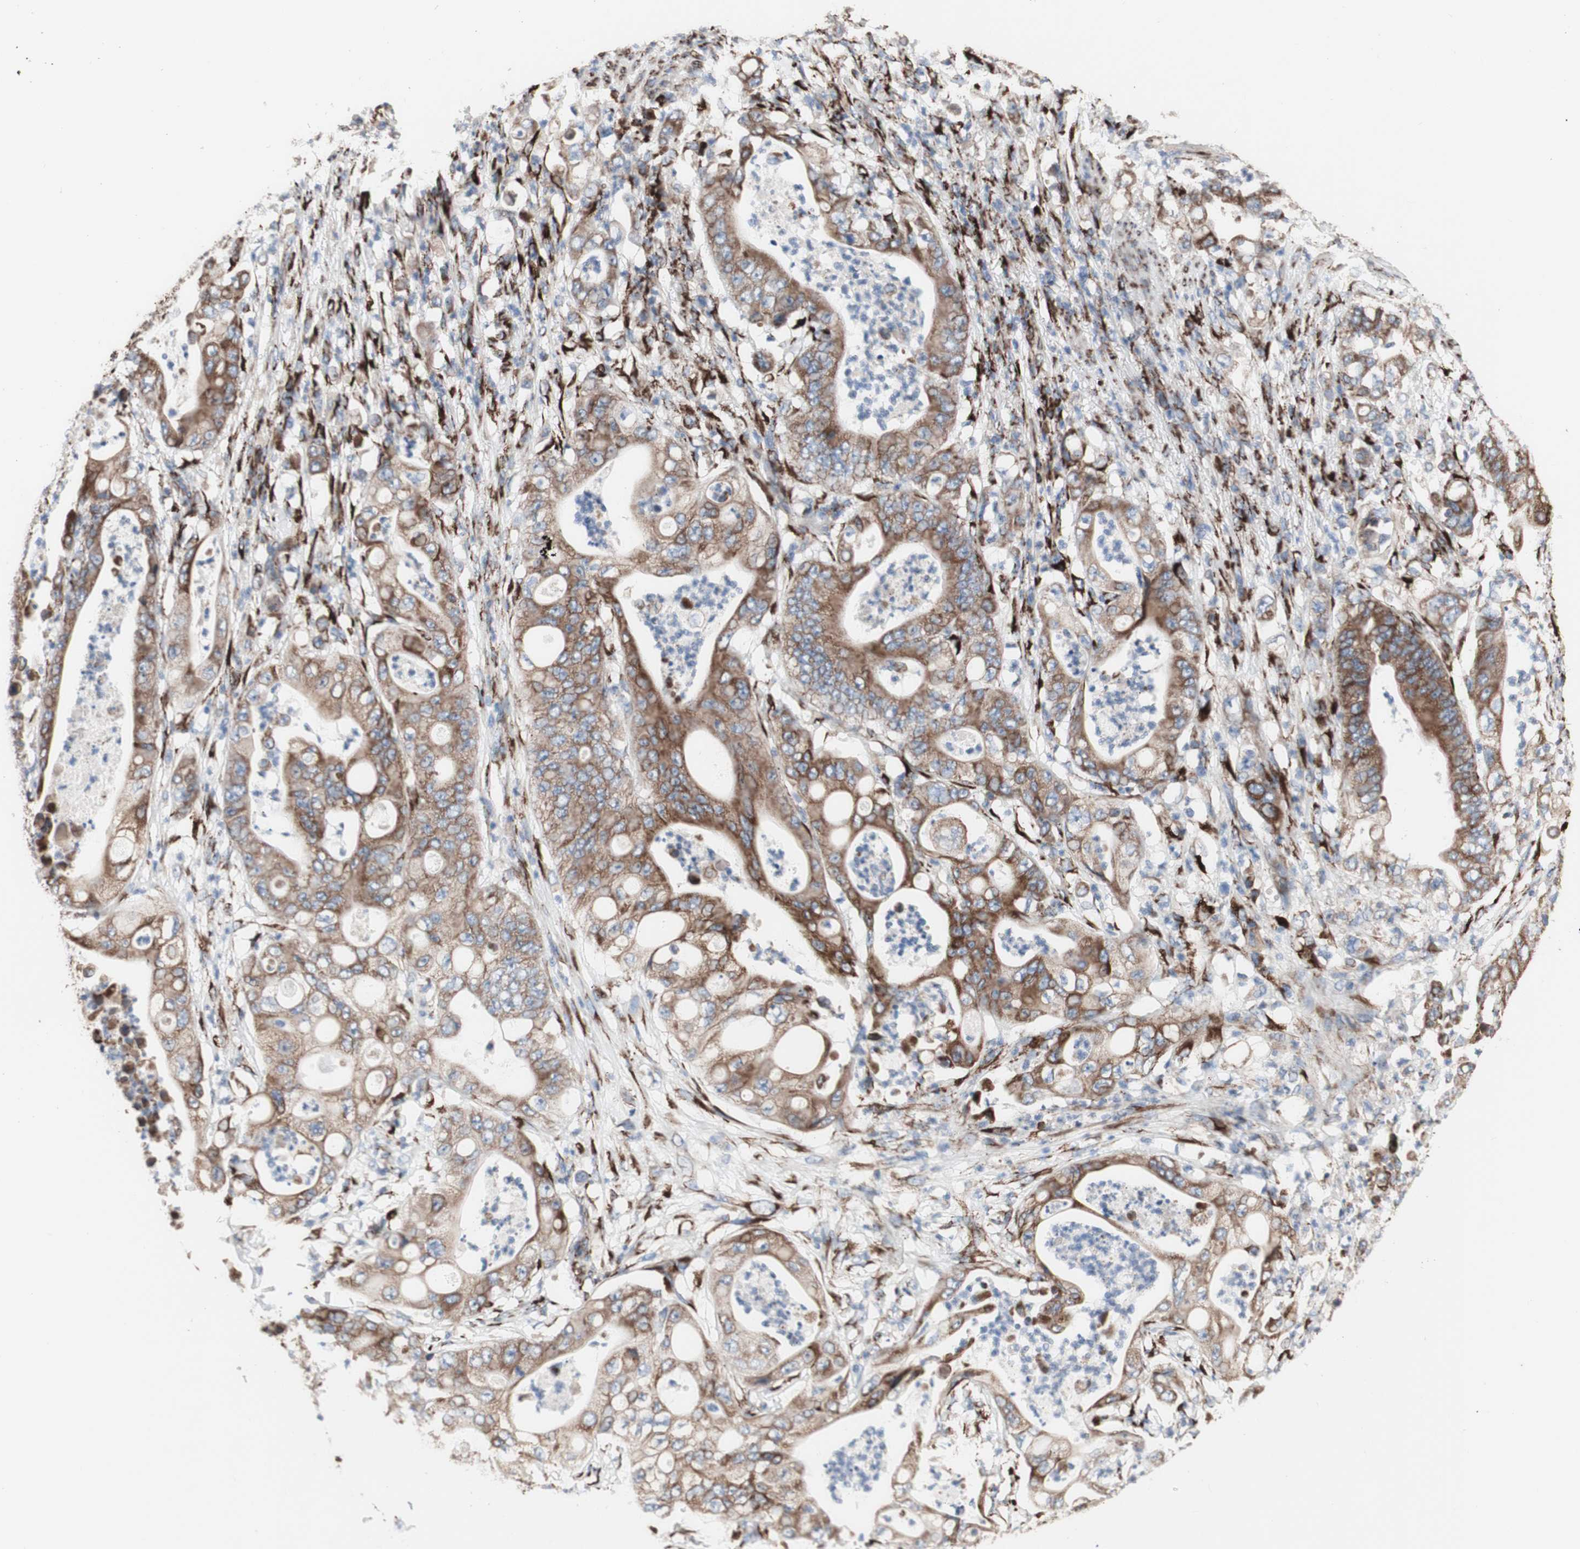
{"staining": {"intensity": "moderate", "quantity": ">75%", "location": "cytoplasmic/membranous"}, "tissue": "stomach cancer", "cell_type": "Tumor cells", "image_type": "cancer", "snomed": [{"axis": "morphology", "description": "Adenocarcinoma, NOS"}, {"axis": "topography", "description": "Stomach"}], "caption": "Moderate cytoplasmic/membranous expression for a protein is identified in approximately >75% of tumor cells of stomach cancer (adenocarcinoma) using IHC.", "gene": "AGPAT5", "patient": {"sex": "female", "age": 73}}